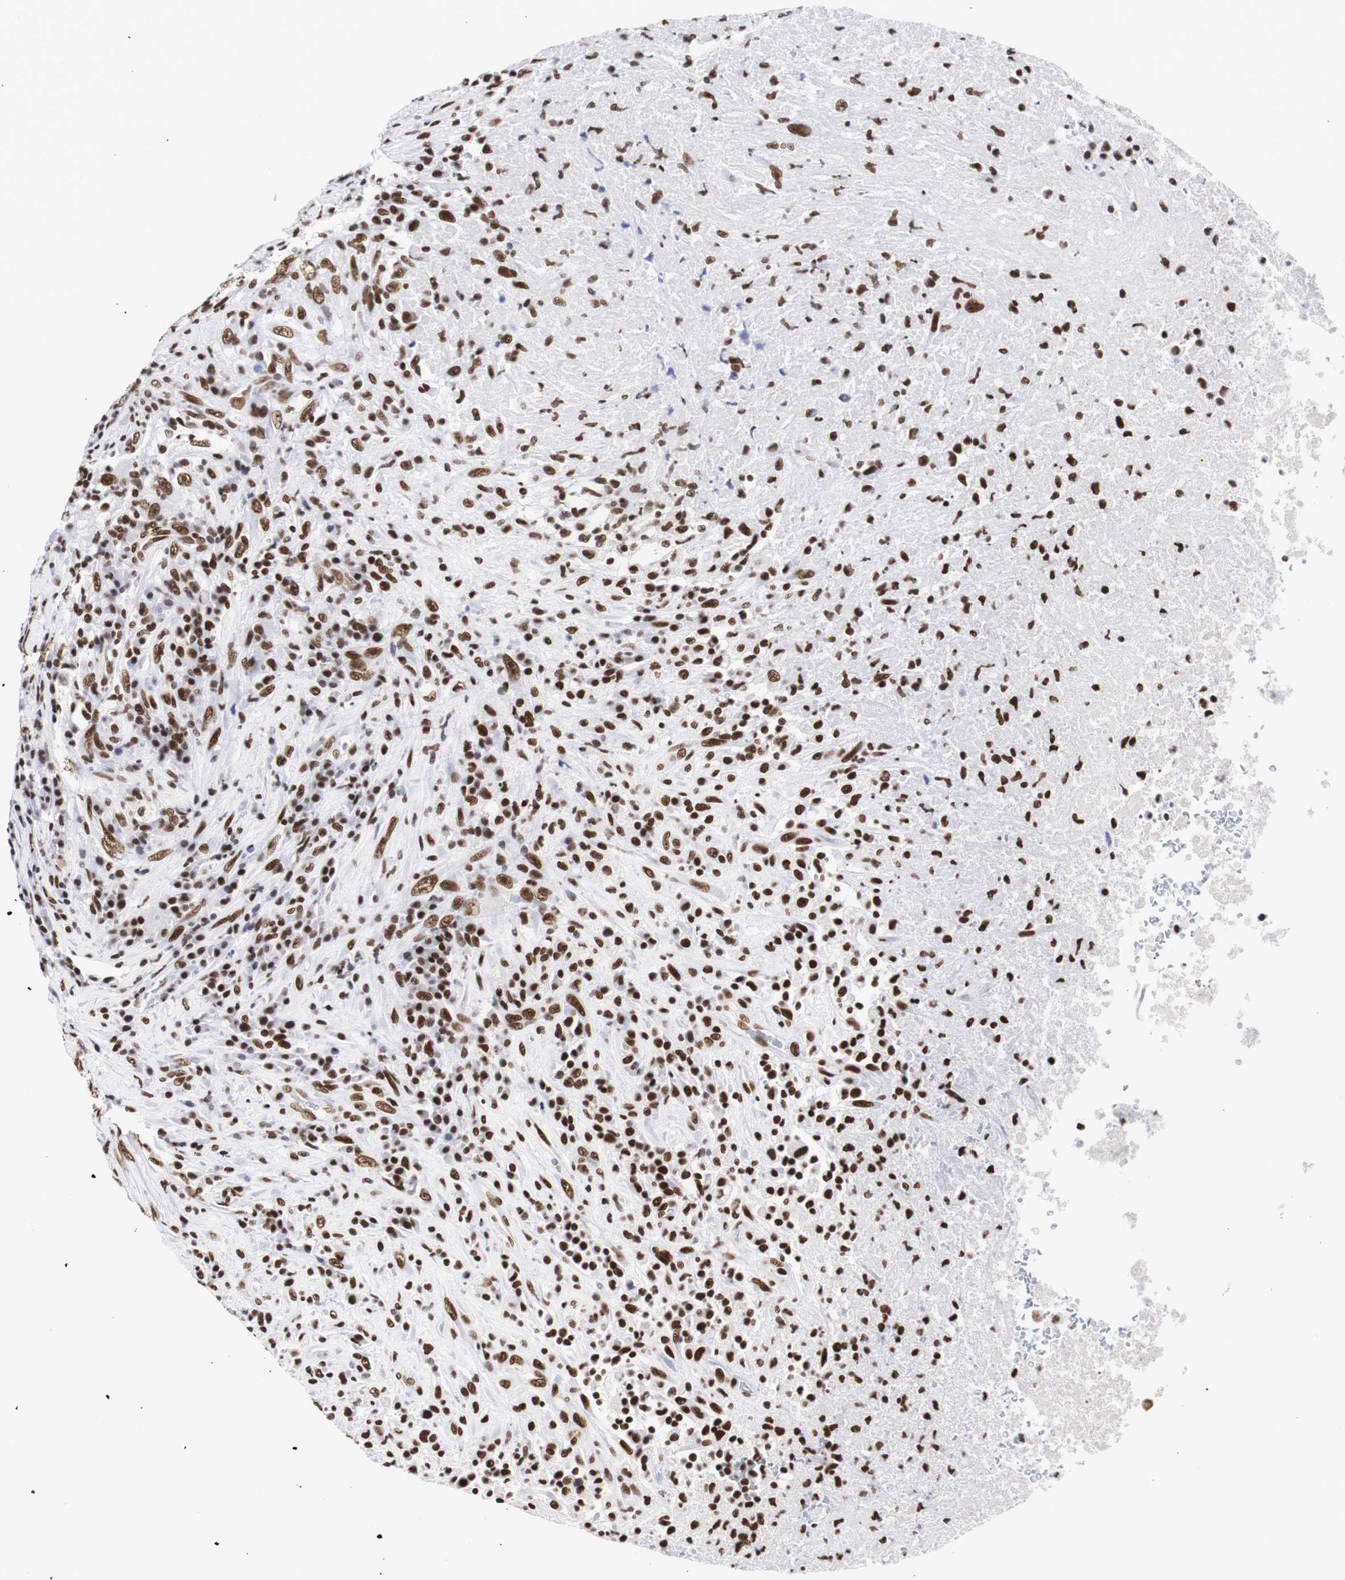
{"staining": {"intensity": "strong", "quantity": ">75%", "location": "nuclear"}, "tissue": "testis cancer", "cell_type": "Tumor cells", "image_type": "cancer", "snomed": [{"axis": "morphology", "description": "Necrosis, NOS"}, {"axis": "morphology", "description": "Carcinoma, Embryonal, NOS"}, {"axis": "topography", "description": "Testis"}], "caption": "A high-resolution histopathology image shows immunohistochemistry (IHC) staining of embryonal carcinoma (testis), which displays strong nuclear staining in approximately >75% of tumor cells.", "gene": "HNRNPH2", "patient": {"sex": "male", "age": 19}}